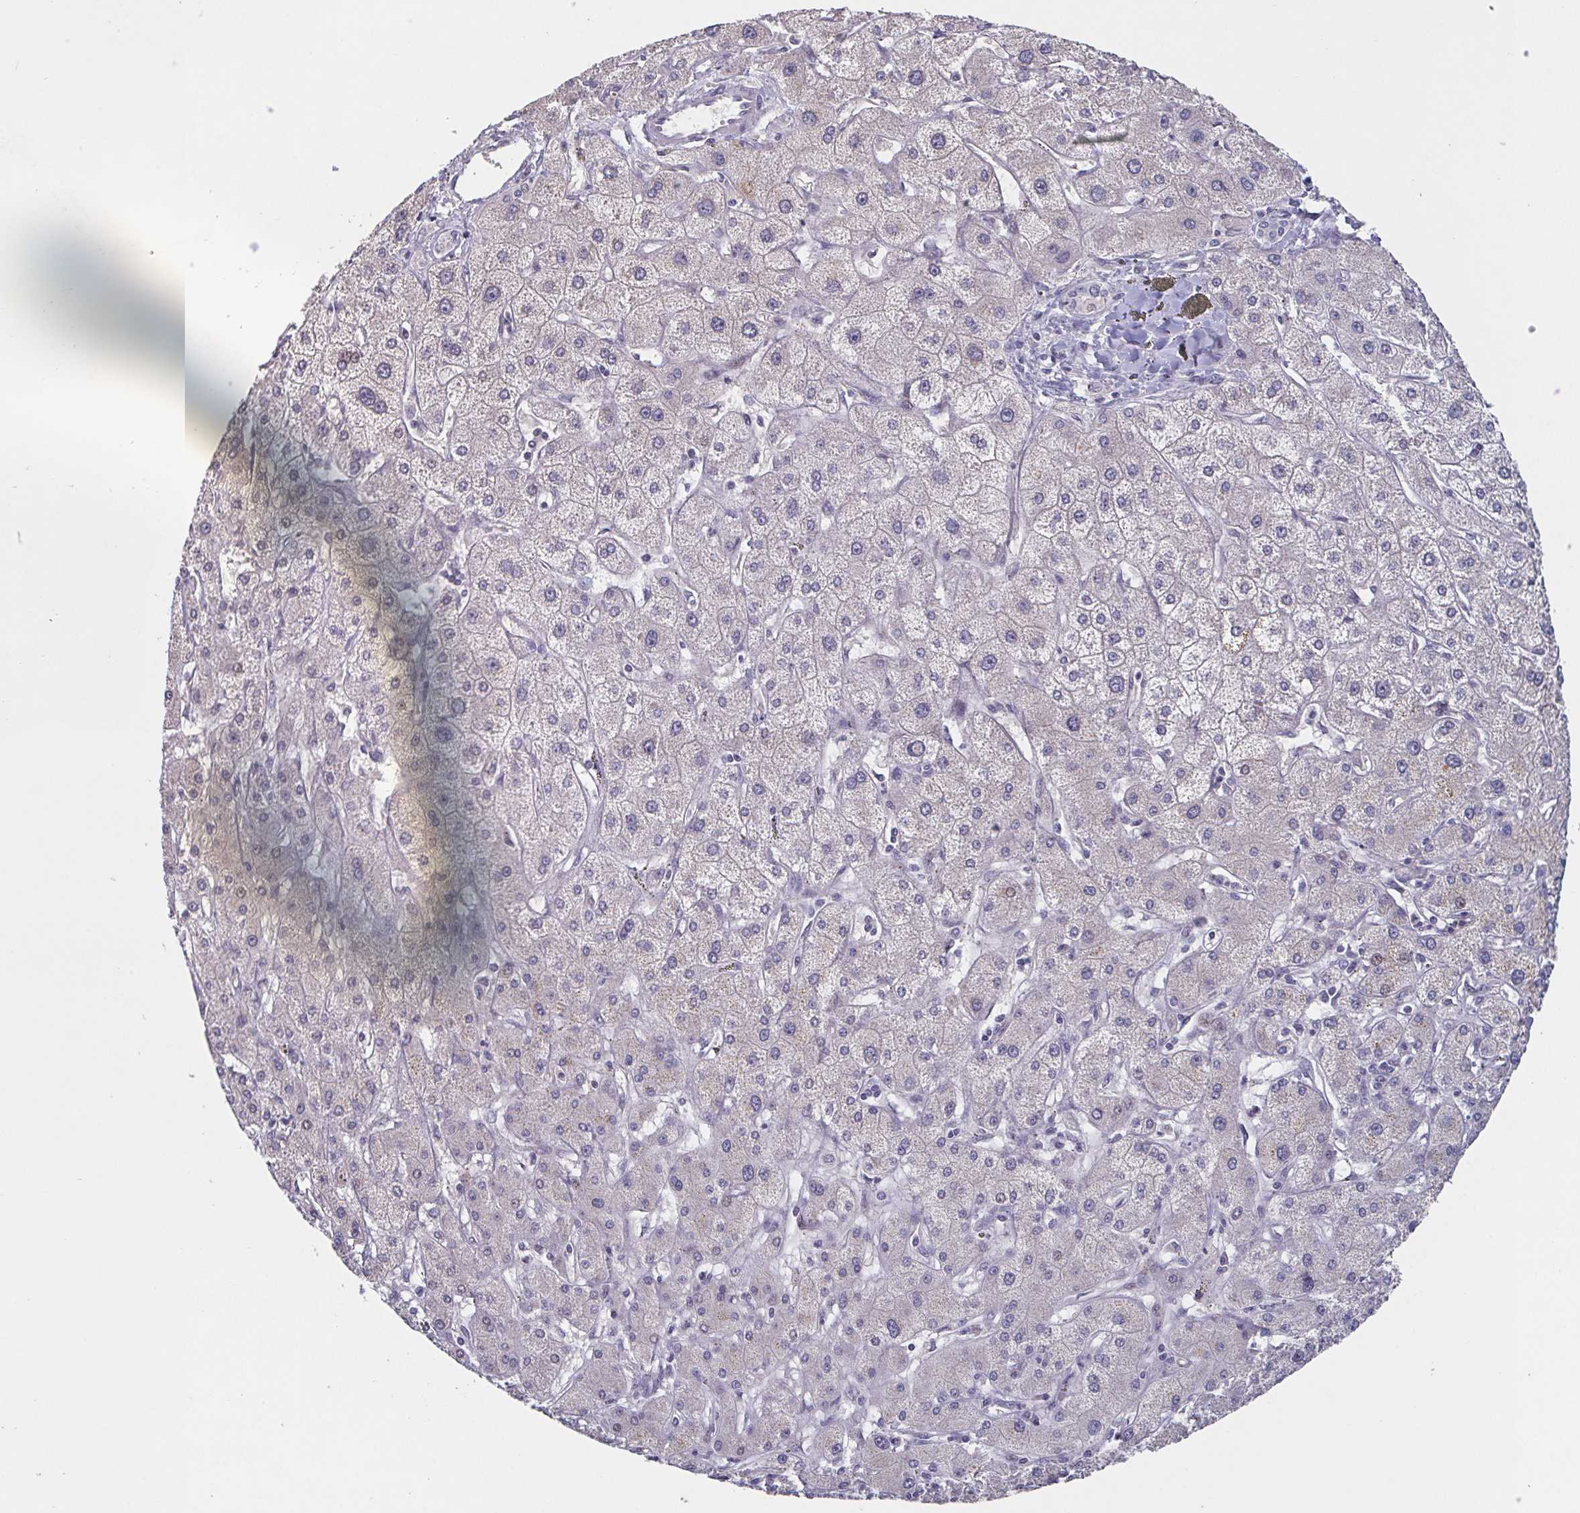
{"staining": {"intensity": "negative", "quantity": "none", "location": "none"}, "tissue": "liver cancer", "cell_type": "Tumor cells", "image_type": "cancer", "snomed": [{"axis": "morphology", "description": "Cholangiocarcinoma"}, {"axis": "topography", "description": "Liver"}], "caption": "IHC of liver cancer (cholangiocarcinoma) demonstrates no positivity in tumor cells.", "gene": "GHRL", "patient": {"sex": "female", "age": 60}}